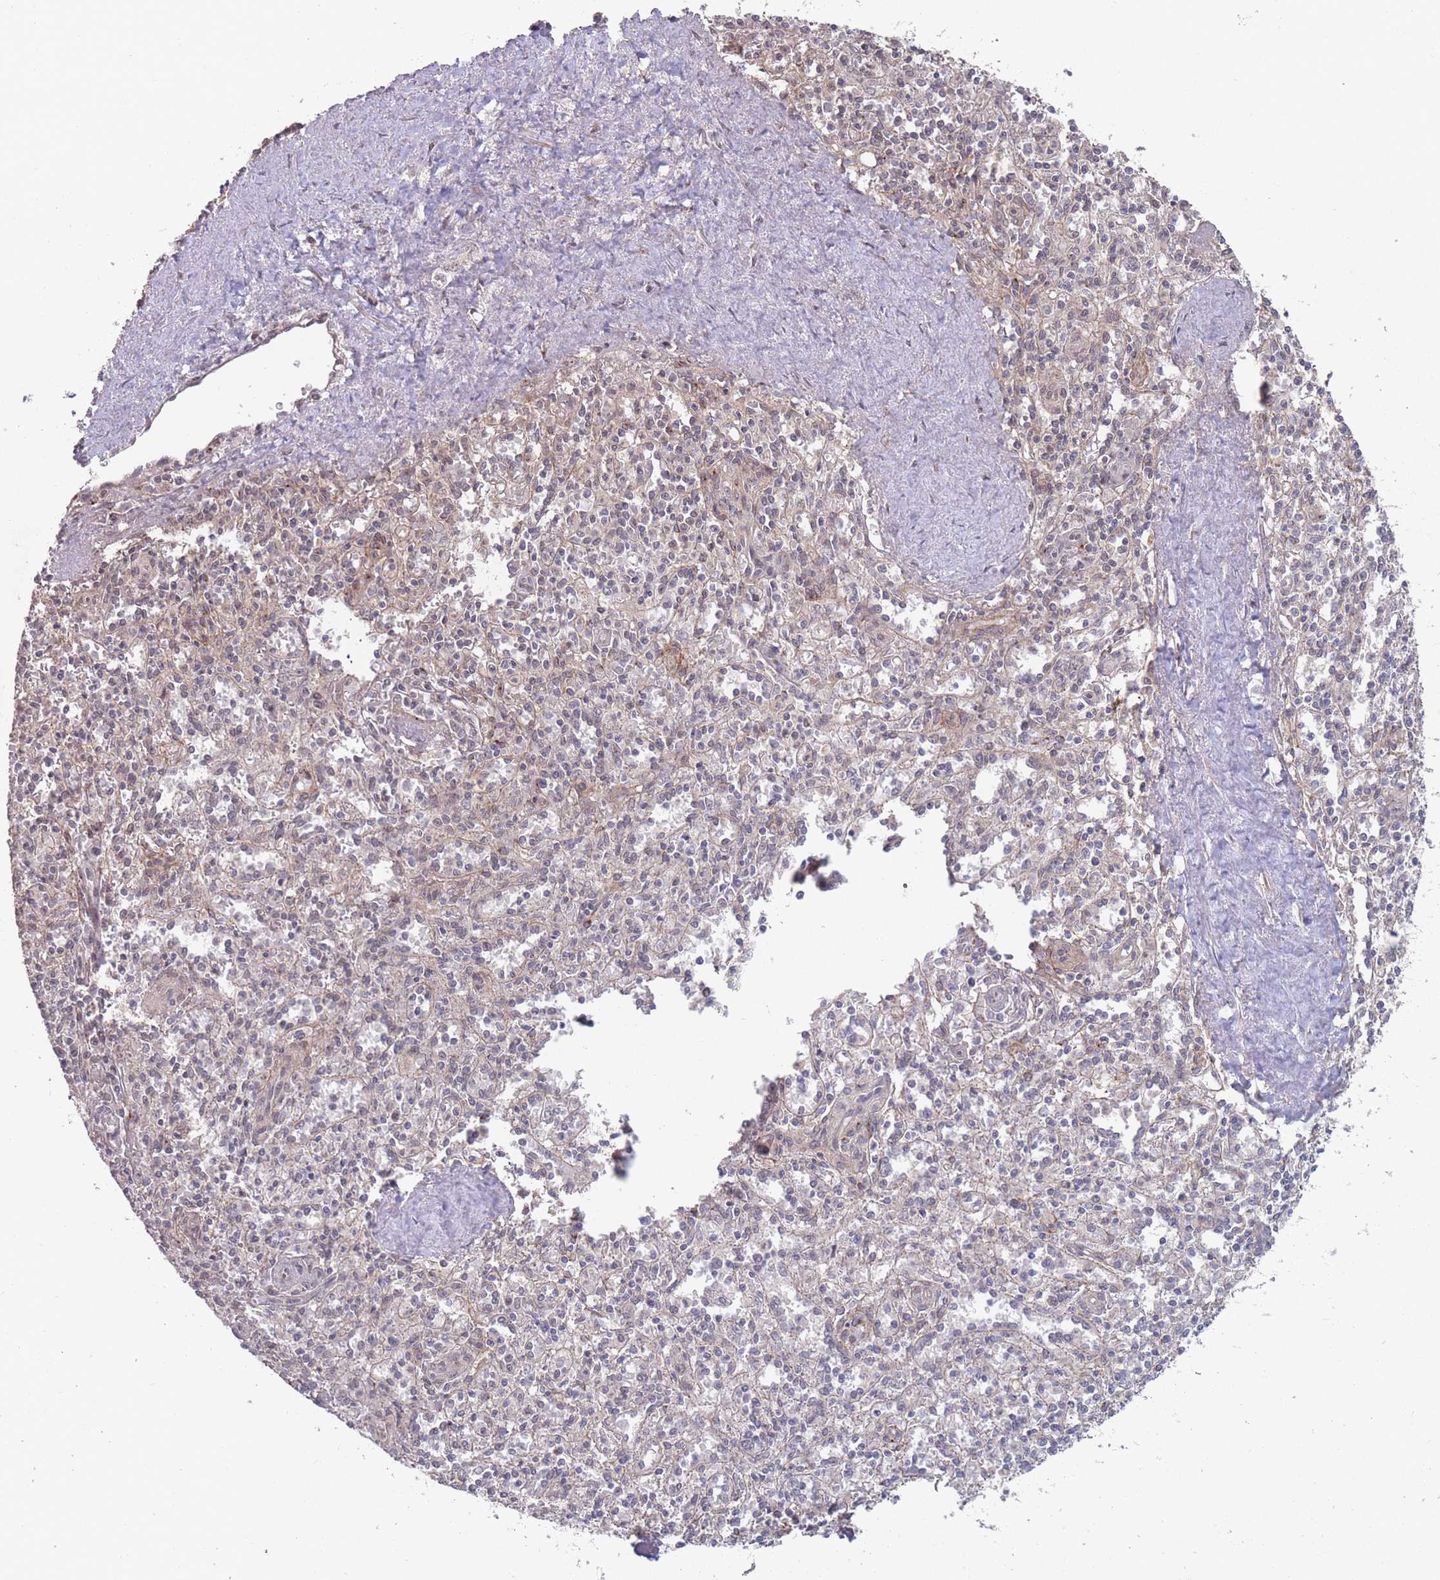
{"staining": {"intensity": "weak", "quantity": "25%-75%", "location": "cytoplasmic/membranous,nuclear"}, "tissue": "spleen", "cell_type": "Cells in red pulp", "image_type": "normal", "snomed": [{"axis": "morphology", "description": "Normal tissue, NOS"}, {"axis": "topography", "description": "Spleen"}], "caption": "Brown immunohistochemical staining in unremarkable spleen reveals weak cytoplasmic/membranous,nuclear staining in approximately 25%-75% of cells in red pulp.", "gene": "CNTRL", "patient": {"sex": "female", "age": 70}}